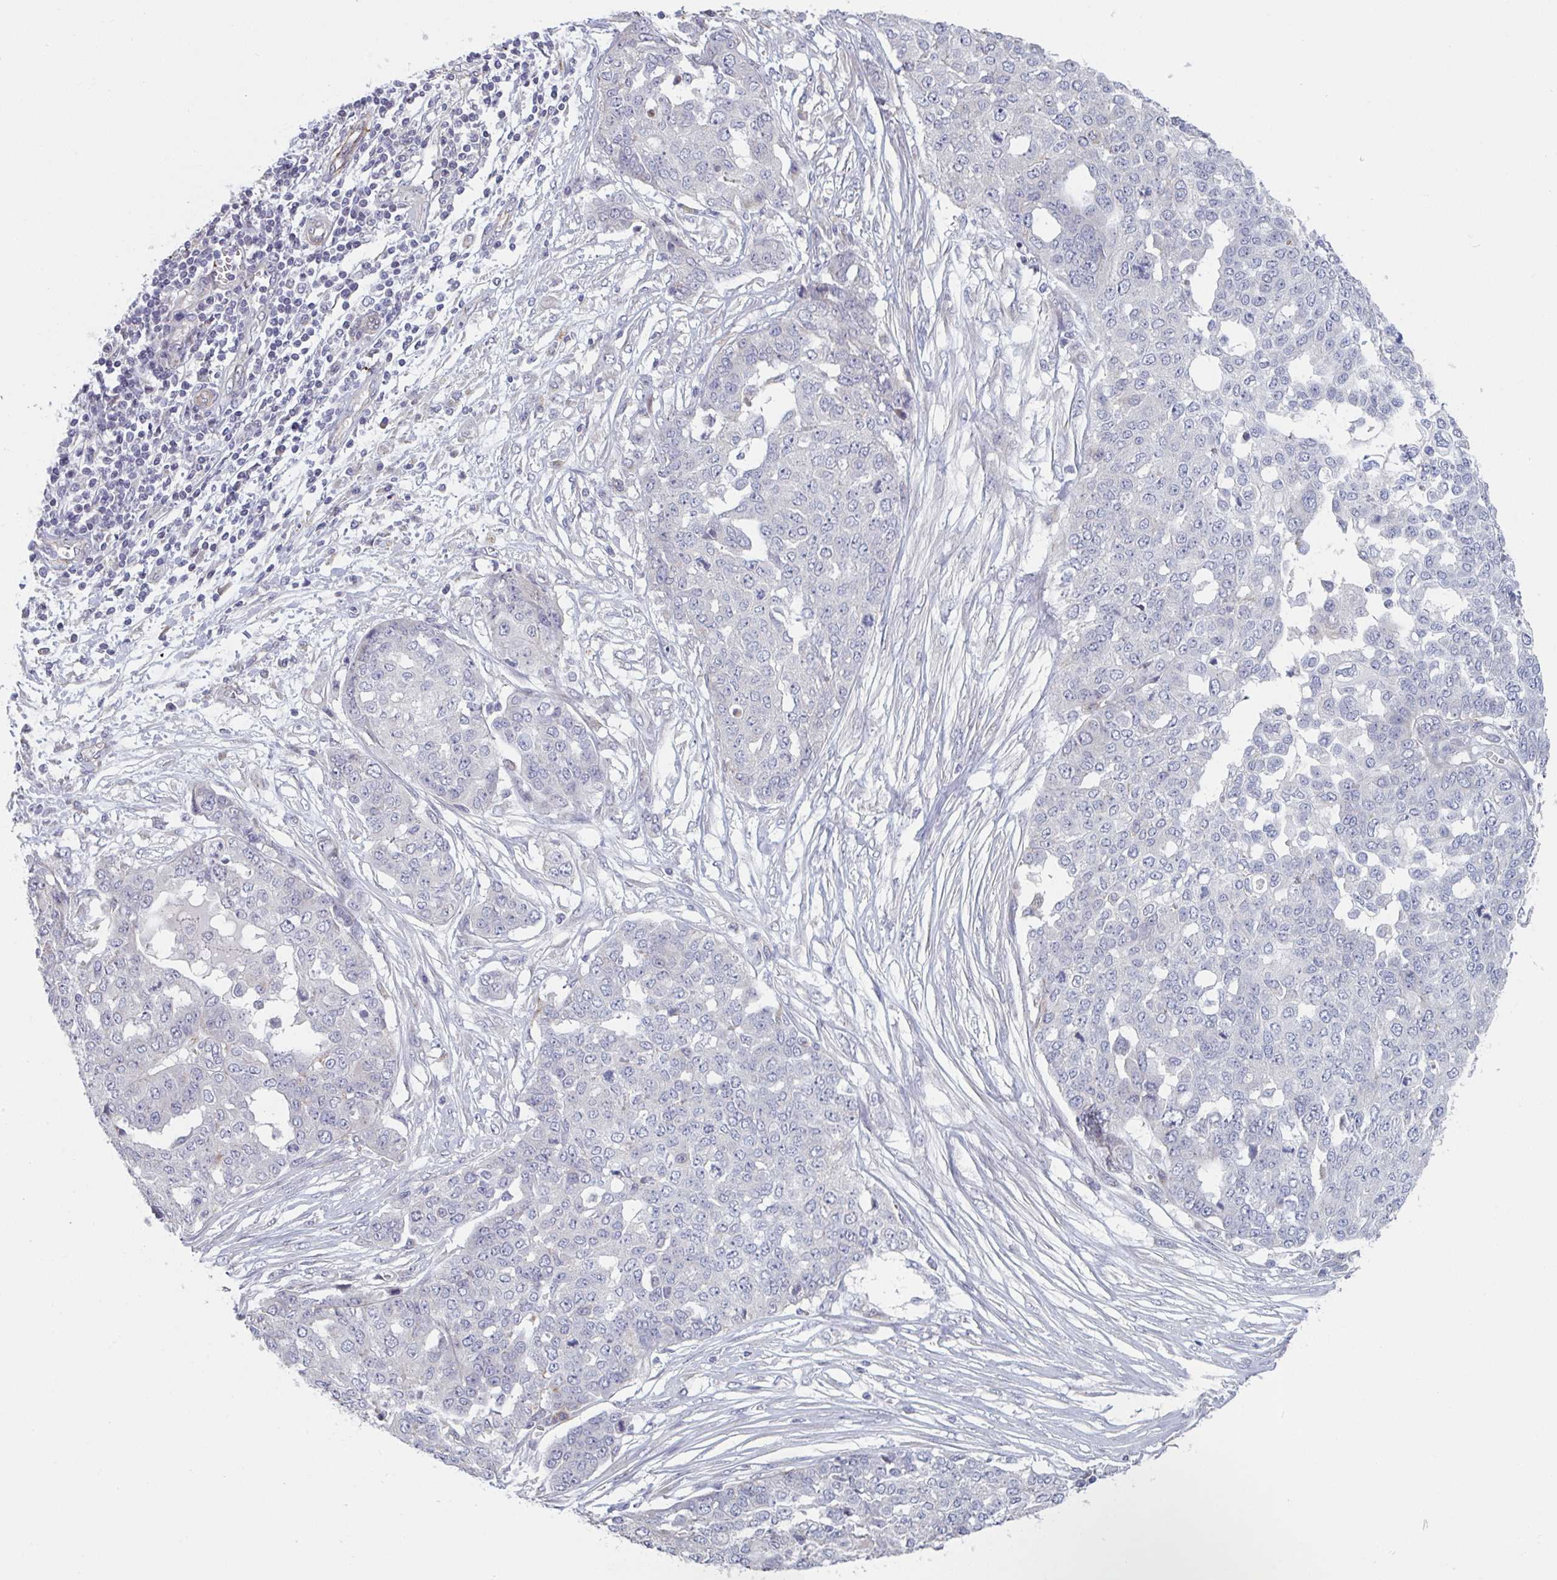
{"staining": {"intensity": "negative", "quantity": "none", "location": "none"}, "tissue": "ovarian cancer", "cell_type": "Tumor cells", "image_type": "cancer", "snomed": [{"axis": "morphology", "description": "Cystadenocarcinoma, serous, NOS"}, {"axis": "topography", "description": "Soft tissue"}, {"axis": "topography", "description": "Ovary"}], "caption": "Human ovarian cancer (serous cystadenocarcinoma) stained for a protein using IHC shows no staining in tumor cells.", "gene": "TNFSF10", "patient": {"sex": "female", "age": 57}}